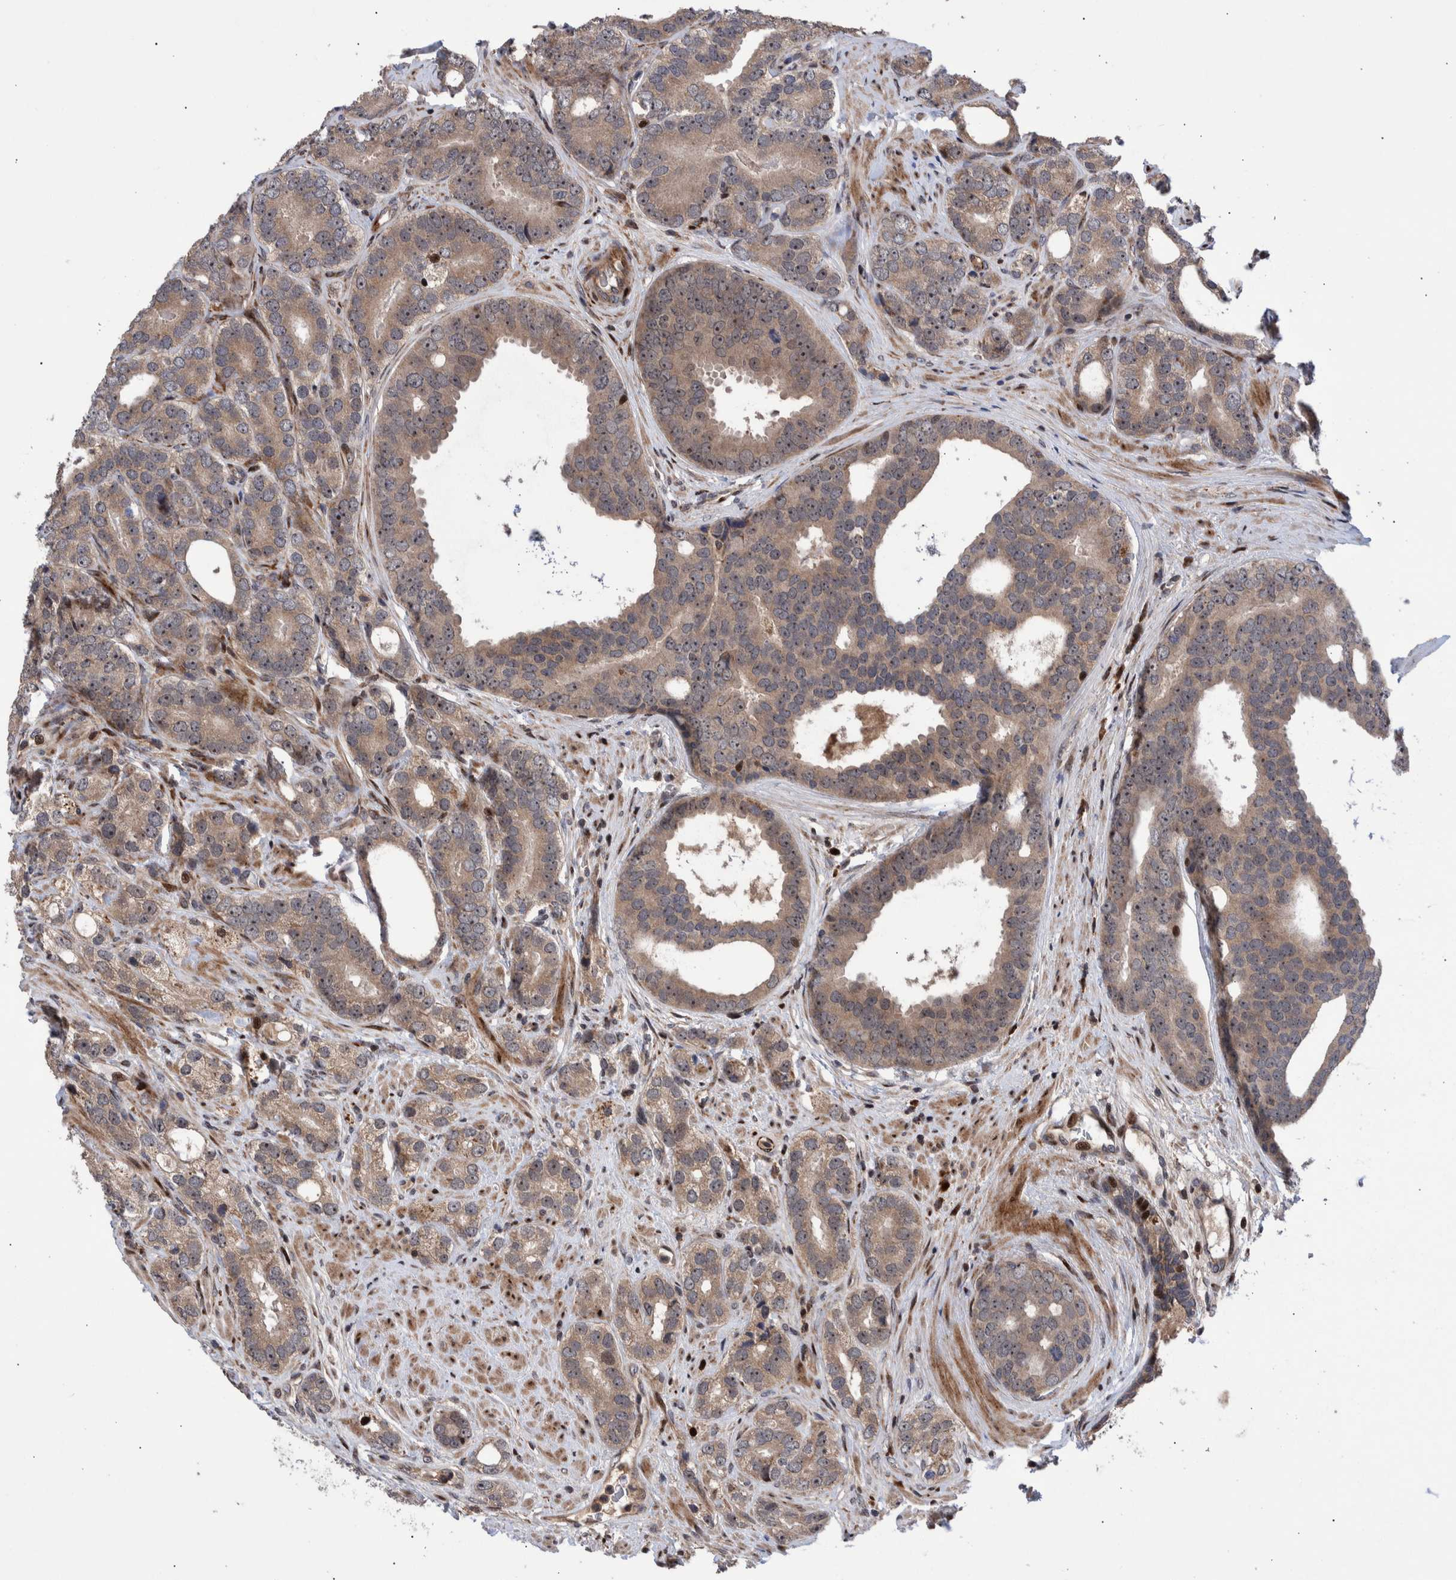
{"staining": {"intensity": "weak", "quantity": ">75%", "location": "cytoplasmic/membranous"}, "tissue": "prostate cancer", "cell_type": "Tumor cells", "image_type": "cancer", "snomed": [{"axis": "morphology", "description": "Adenocarcinoma, High grade"}, {"axis": "topography", "description": "Prostate"}], "caption": "A brown stain shows weak cytoplasmic/membranous positivity of a protein in prostate high-grade adenocarcinoma tumor cells.", "gene": "SHISA6", "patient": {"sex": "male", "age": 56}}